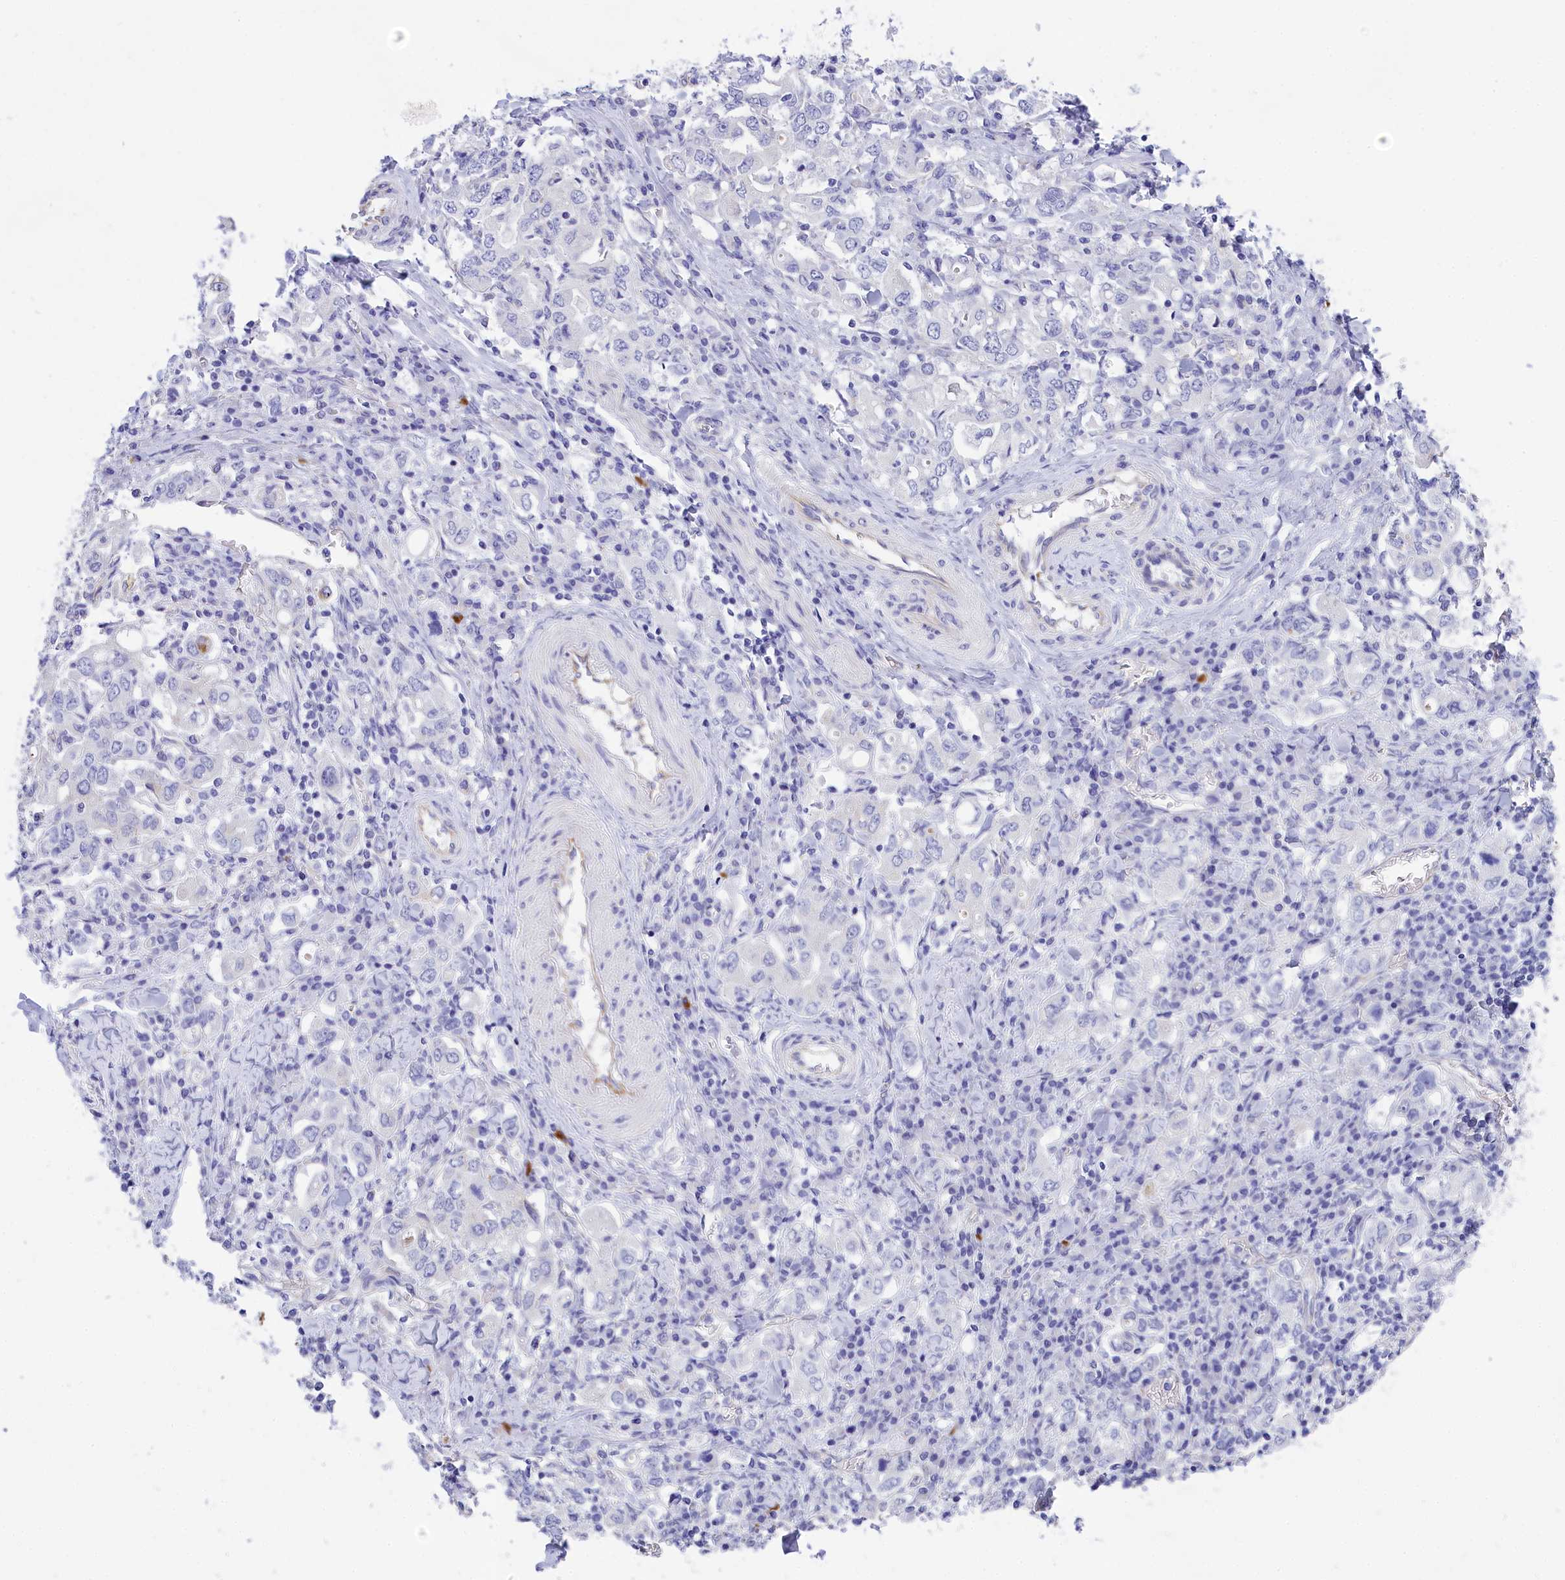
{"staining": {"intensity": "negative", "quantity": "none", "location": "none"}, "tissue": "stomach cancer", "cell_type": "Tumor cells", "image_type": "cancer", "snomed": [{"axis": "morphology", "description": "Adenocarcinoma, NOS"}, {"axis": "topography", "description": "Stomach, upper"}], "caption": "There is no significant staining in tumor cells of stomach cancer (adenocarcinoma).", "gene": "TACSTD2", "patient": {"sex": "male", "age": 62}}